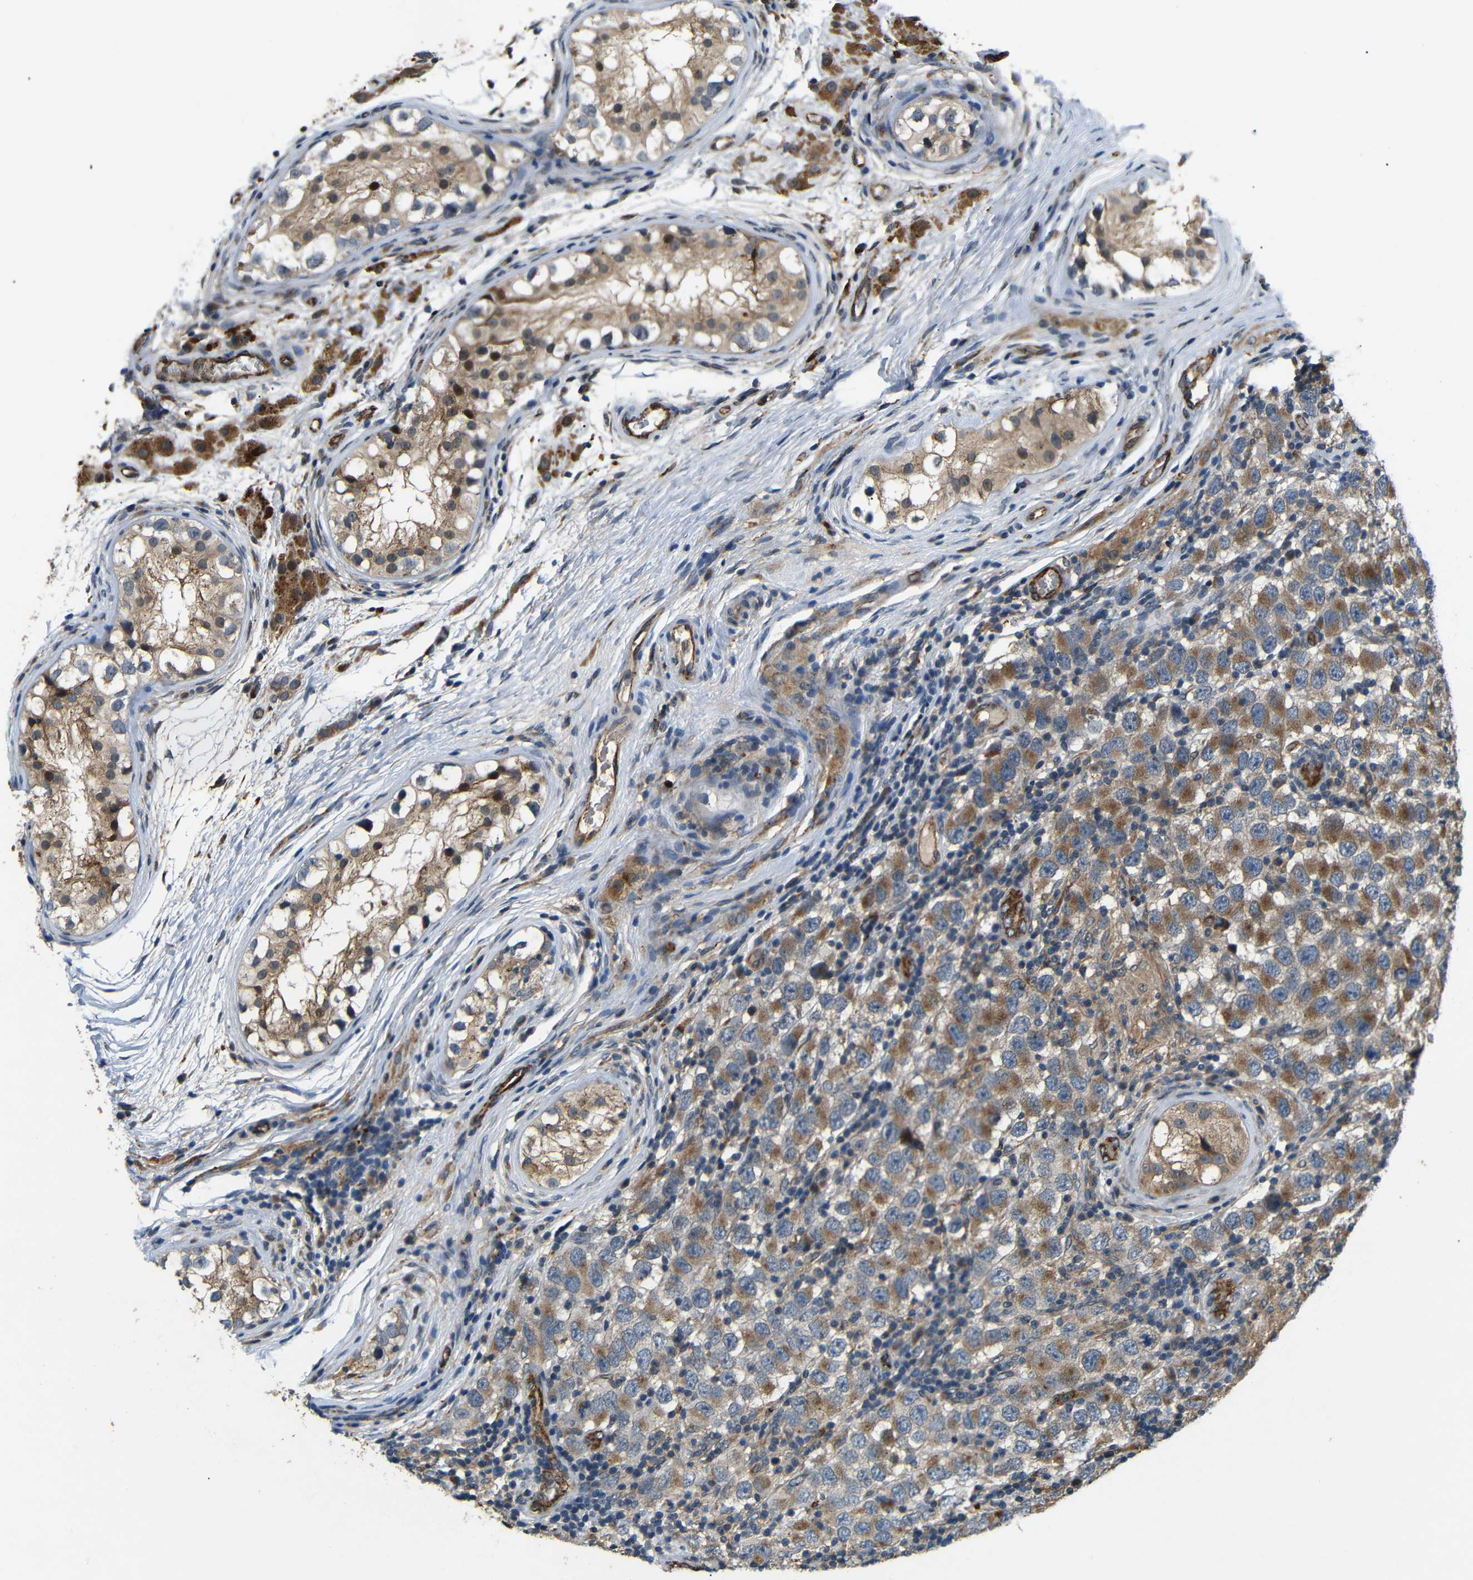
{"staining": {"intensity": "moderate", "quantity": ">75%", "location": "cytoplasmic/membranous"}, "tissue": "testis cancer", "cell_type": "Tumor cells", "image_type": "cancer", "snomed": [{"axis": "morphology", "description": "Carcinoma, Embryonal, NOS"}, {"axis": "topography", "description": "Testis"}], "caption": "Immunohistochemistry (IHC) micrograph of neoplastic tissue: testis embryonal carcinoma stained using immunohistochemistry (IHC) exhibits medium levels of moderate protein expression localized specifically in the cytoplasmic/membranous of tumor cells, appearing as a cytoplasmic/membranous brown color.", "gene": "ATP7A", "patient": {"sex": "male", "age": 21}}